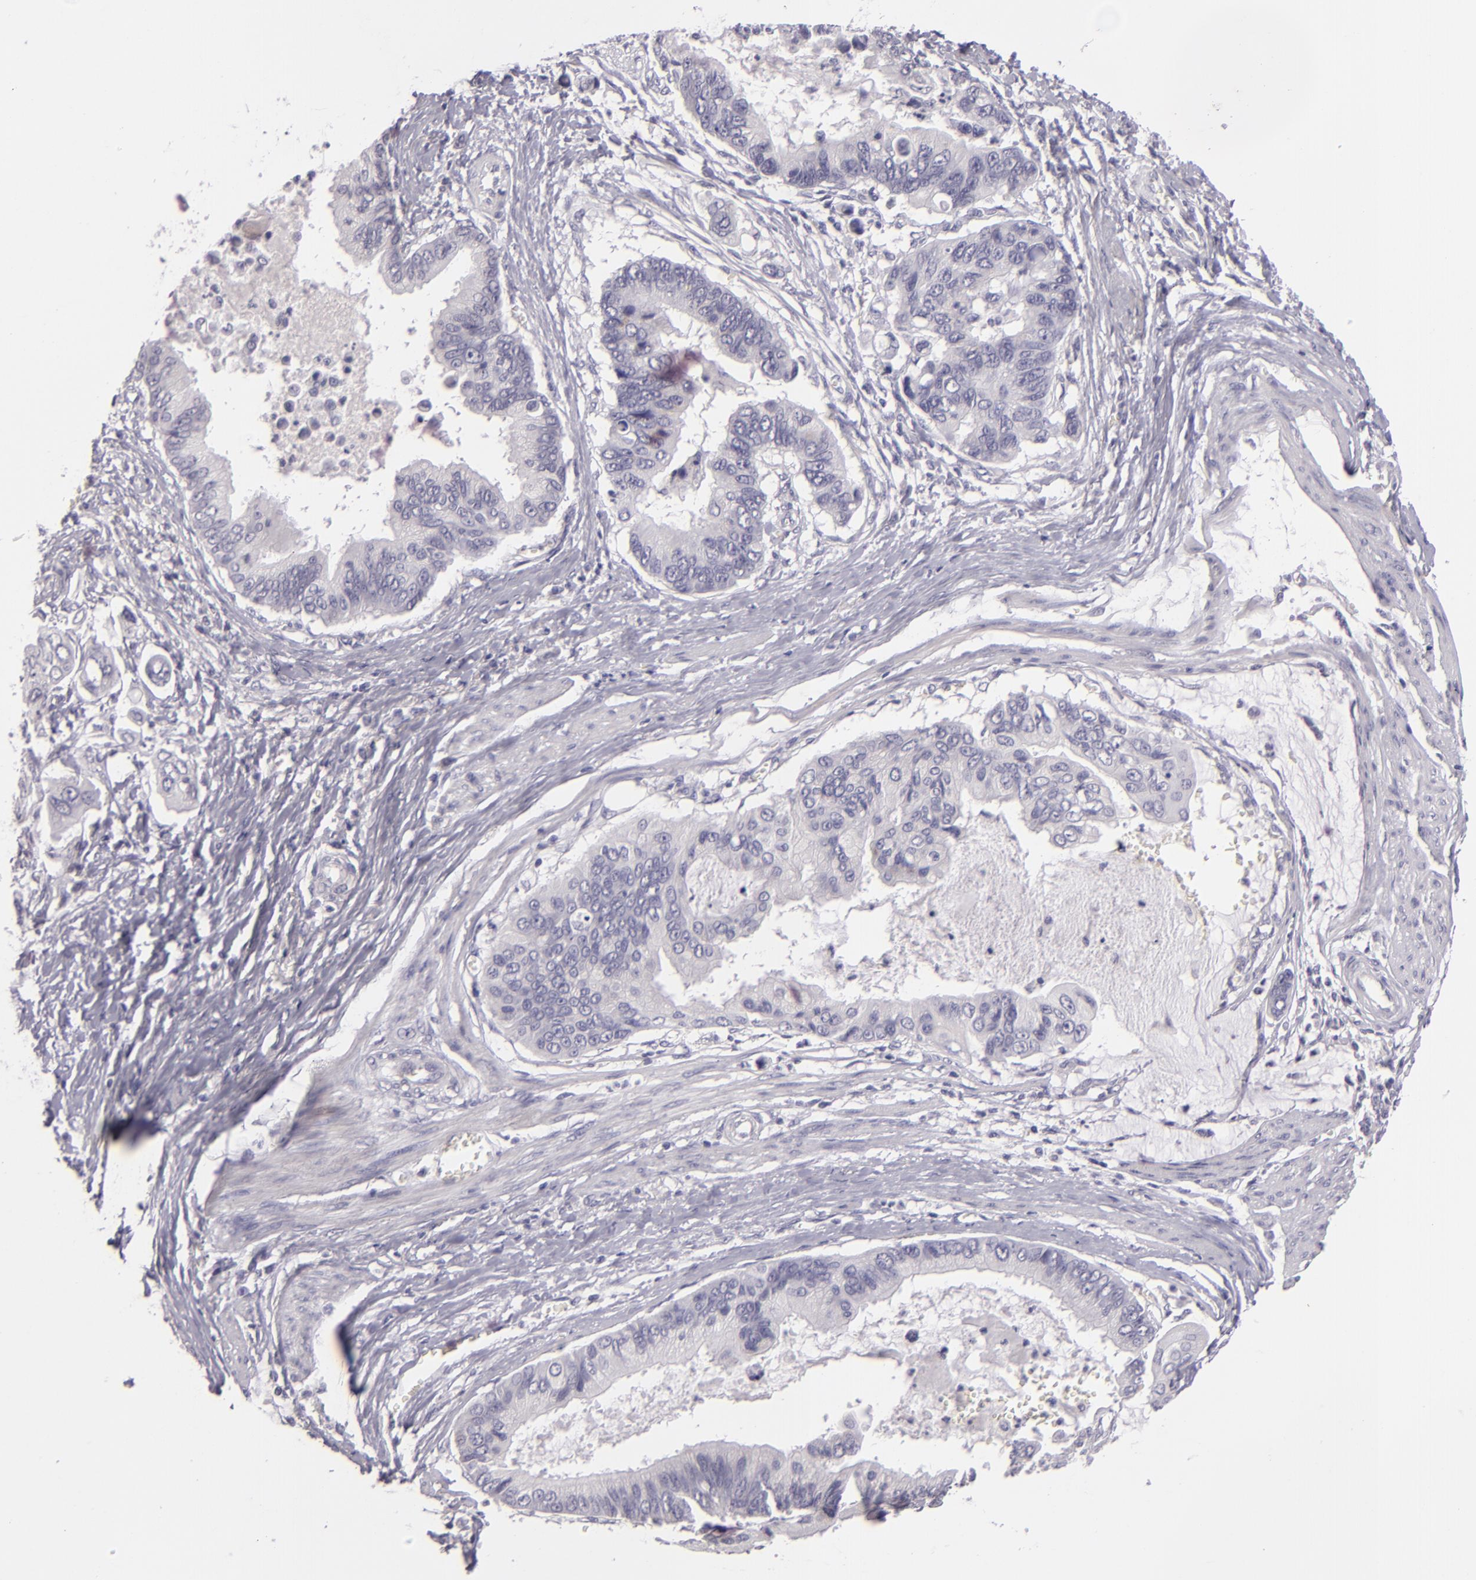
{"staining": {"intensity": "negative", "quantity": "none", "location": "none"}, "tissue": "stomach cancer", "cell_type": "Tumor cells", "image_type": "cancer", "snomed": [{"axis": "morphology", "description": "Adenocarcinoma, NOS"}, {"axis": "topography", "description": "Stomach, upper"}], "caption": "Tumor cells are negative for brown protein staining in stomach cancer (adenocarcinoma).", "gene": "EGFL6", "patient": {"sex": "male", "age": 80}}